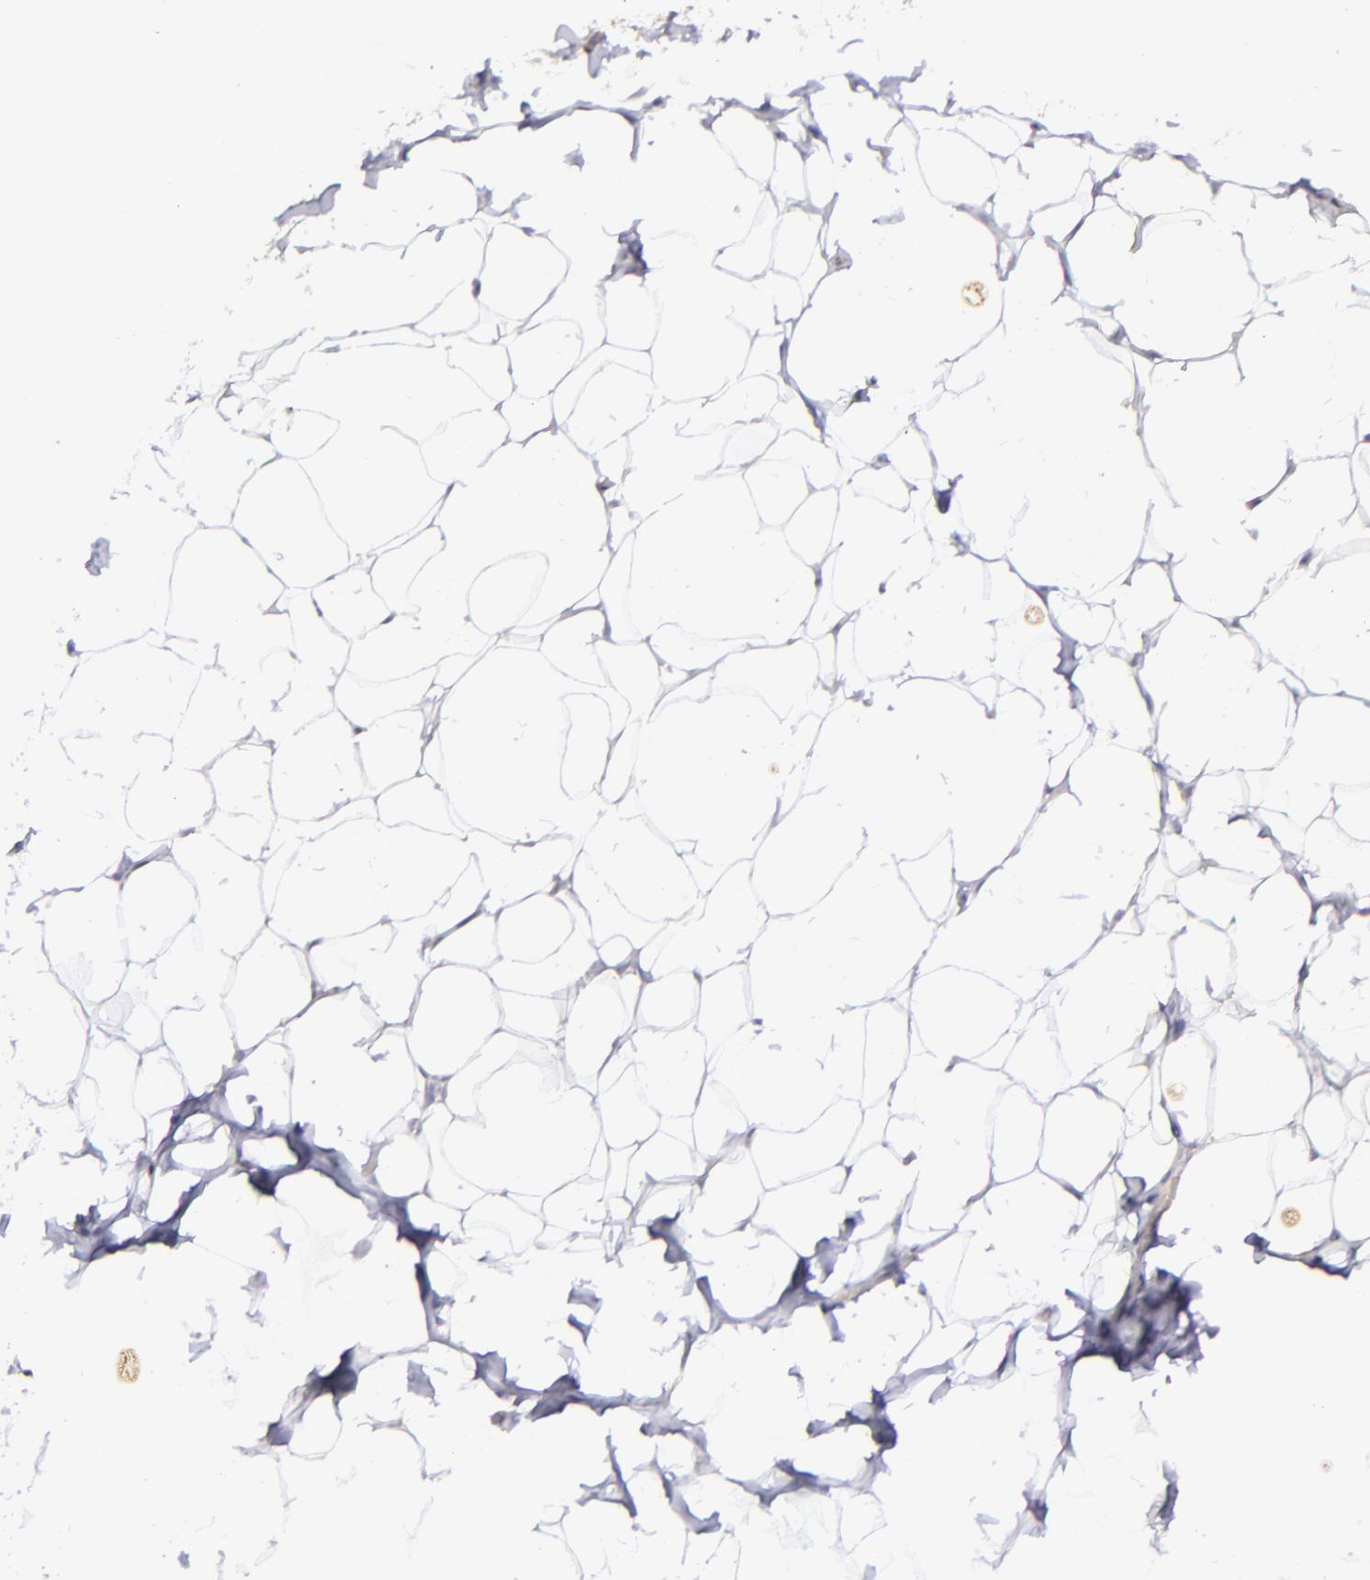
{"staining": {"intensity": "negative", "quantity": "none", "location": "none"}, "tissue": "adipose tissue", "cell_type": "Adipocytes", "image_type": "normal", "snomed": [{"axis": "morphology", "description": "Normal tissue, NOS"}, {"axis": "topography", "description": "Soft tissue"}], "caption": "Adipocytes are negative for brown protein staining in benign adipose tissue. (DAB (3,3'-diaminobenzidine) immunohistochemistry (IHC), high magnification).", "gene": "MASP1", "patient": {"sex": "male", "age": 26}}